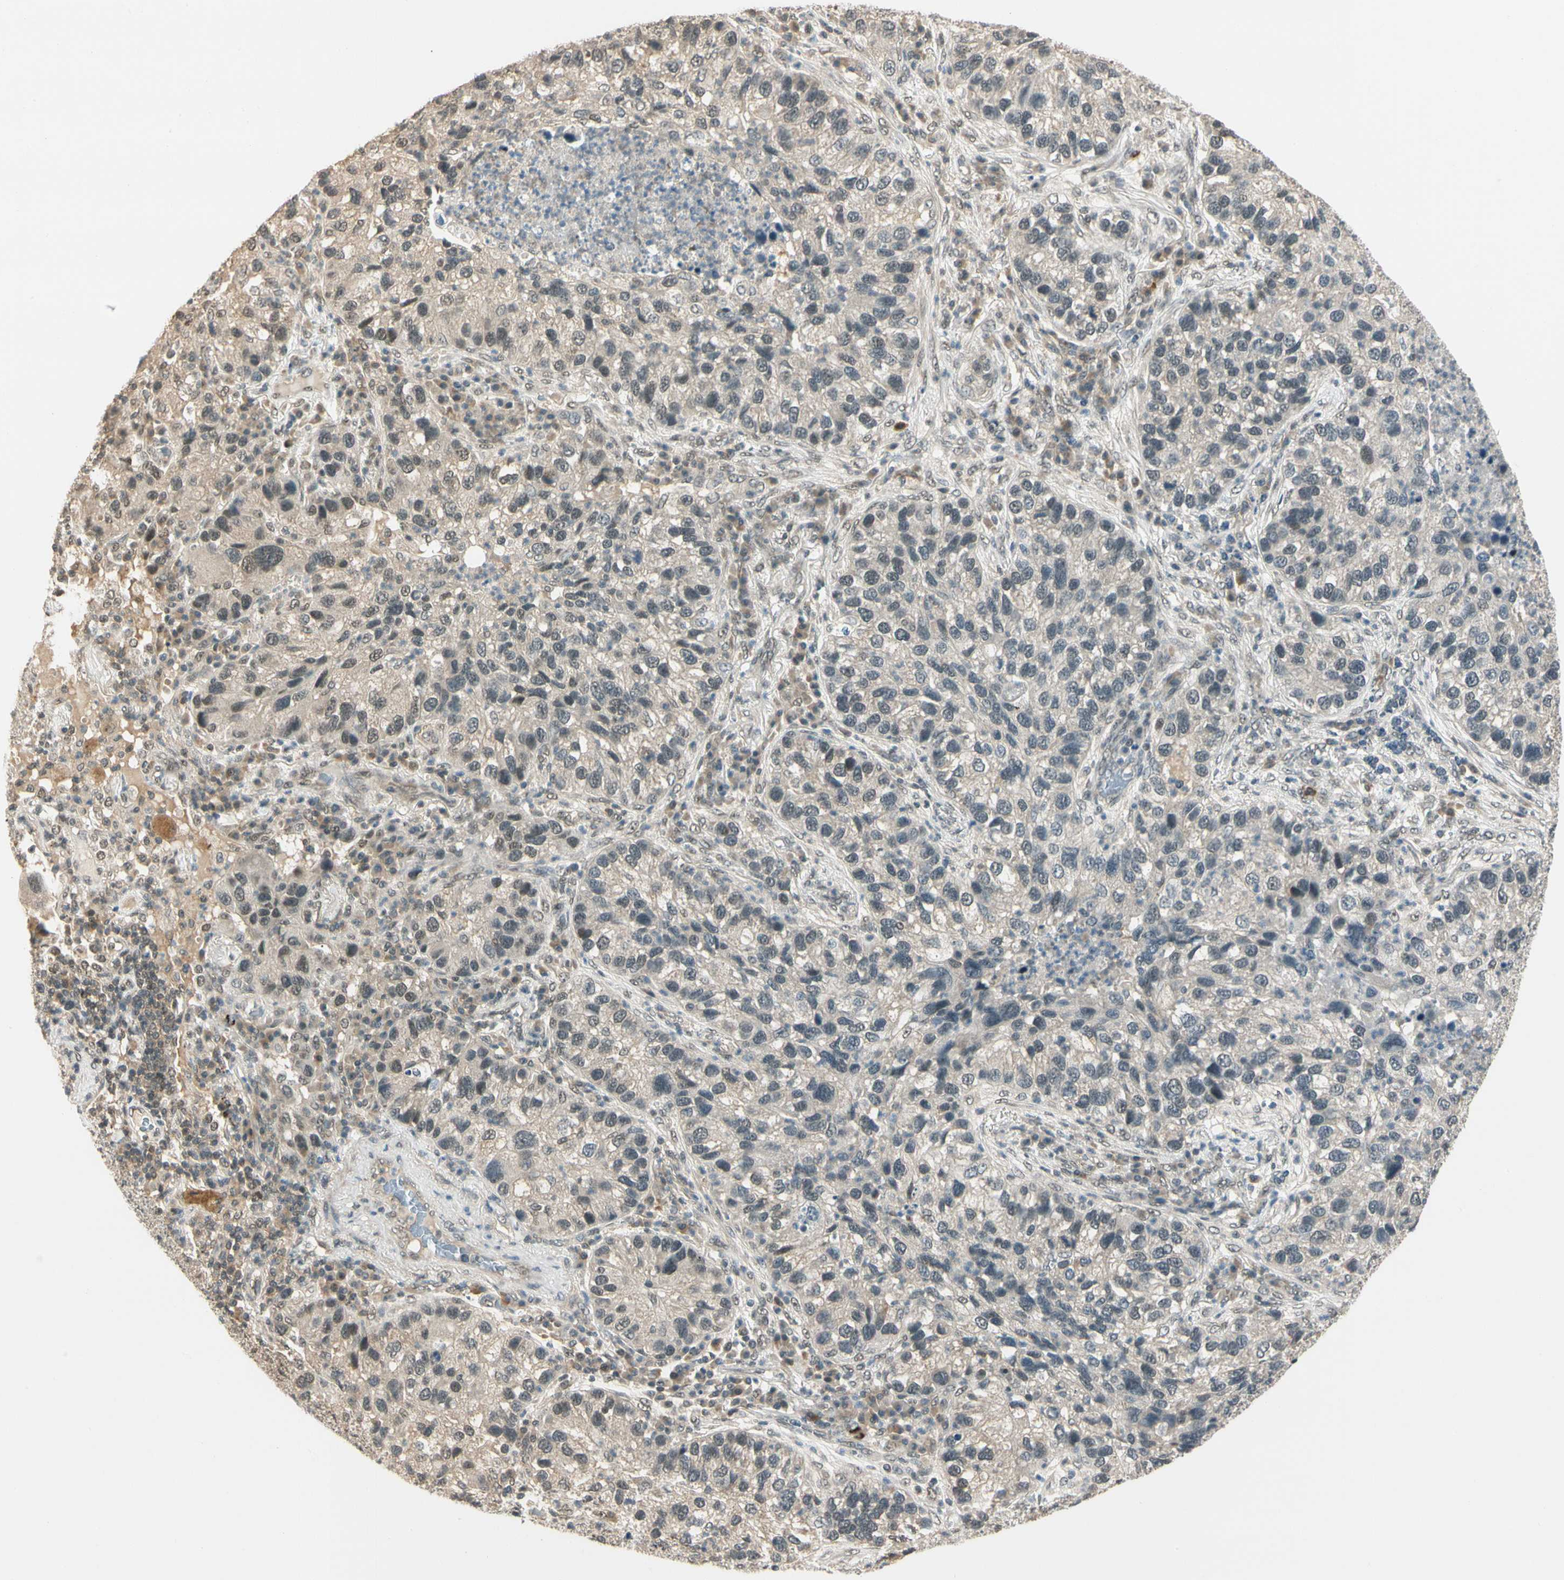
{"staining": {"intensity": "weak", "quantity": "25%-75%", "location": "cytoplasmic/membranous"}, "tissue": "lung cancer", "cell_type": "Tumor cells", "image_type": "cancer", "snomed": [{"axis": "morphology", "description": "Normal tissue, NOS"}, {"axis": "morphology", "description": "Adenocarcinoma, NOS"}, {"axis": "topography", "description": "Bronchus"}, {"axis": "topography", "description": "Lung"}], "caption": "Human lung cancer stained with a brown dye exhibits weak cytoplasmic/membranous positive positivity in approximately 25%-75% of tumor cells.", "gene": "ZSCAN12", "patient": {"sex": "male", "age": 54}}